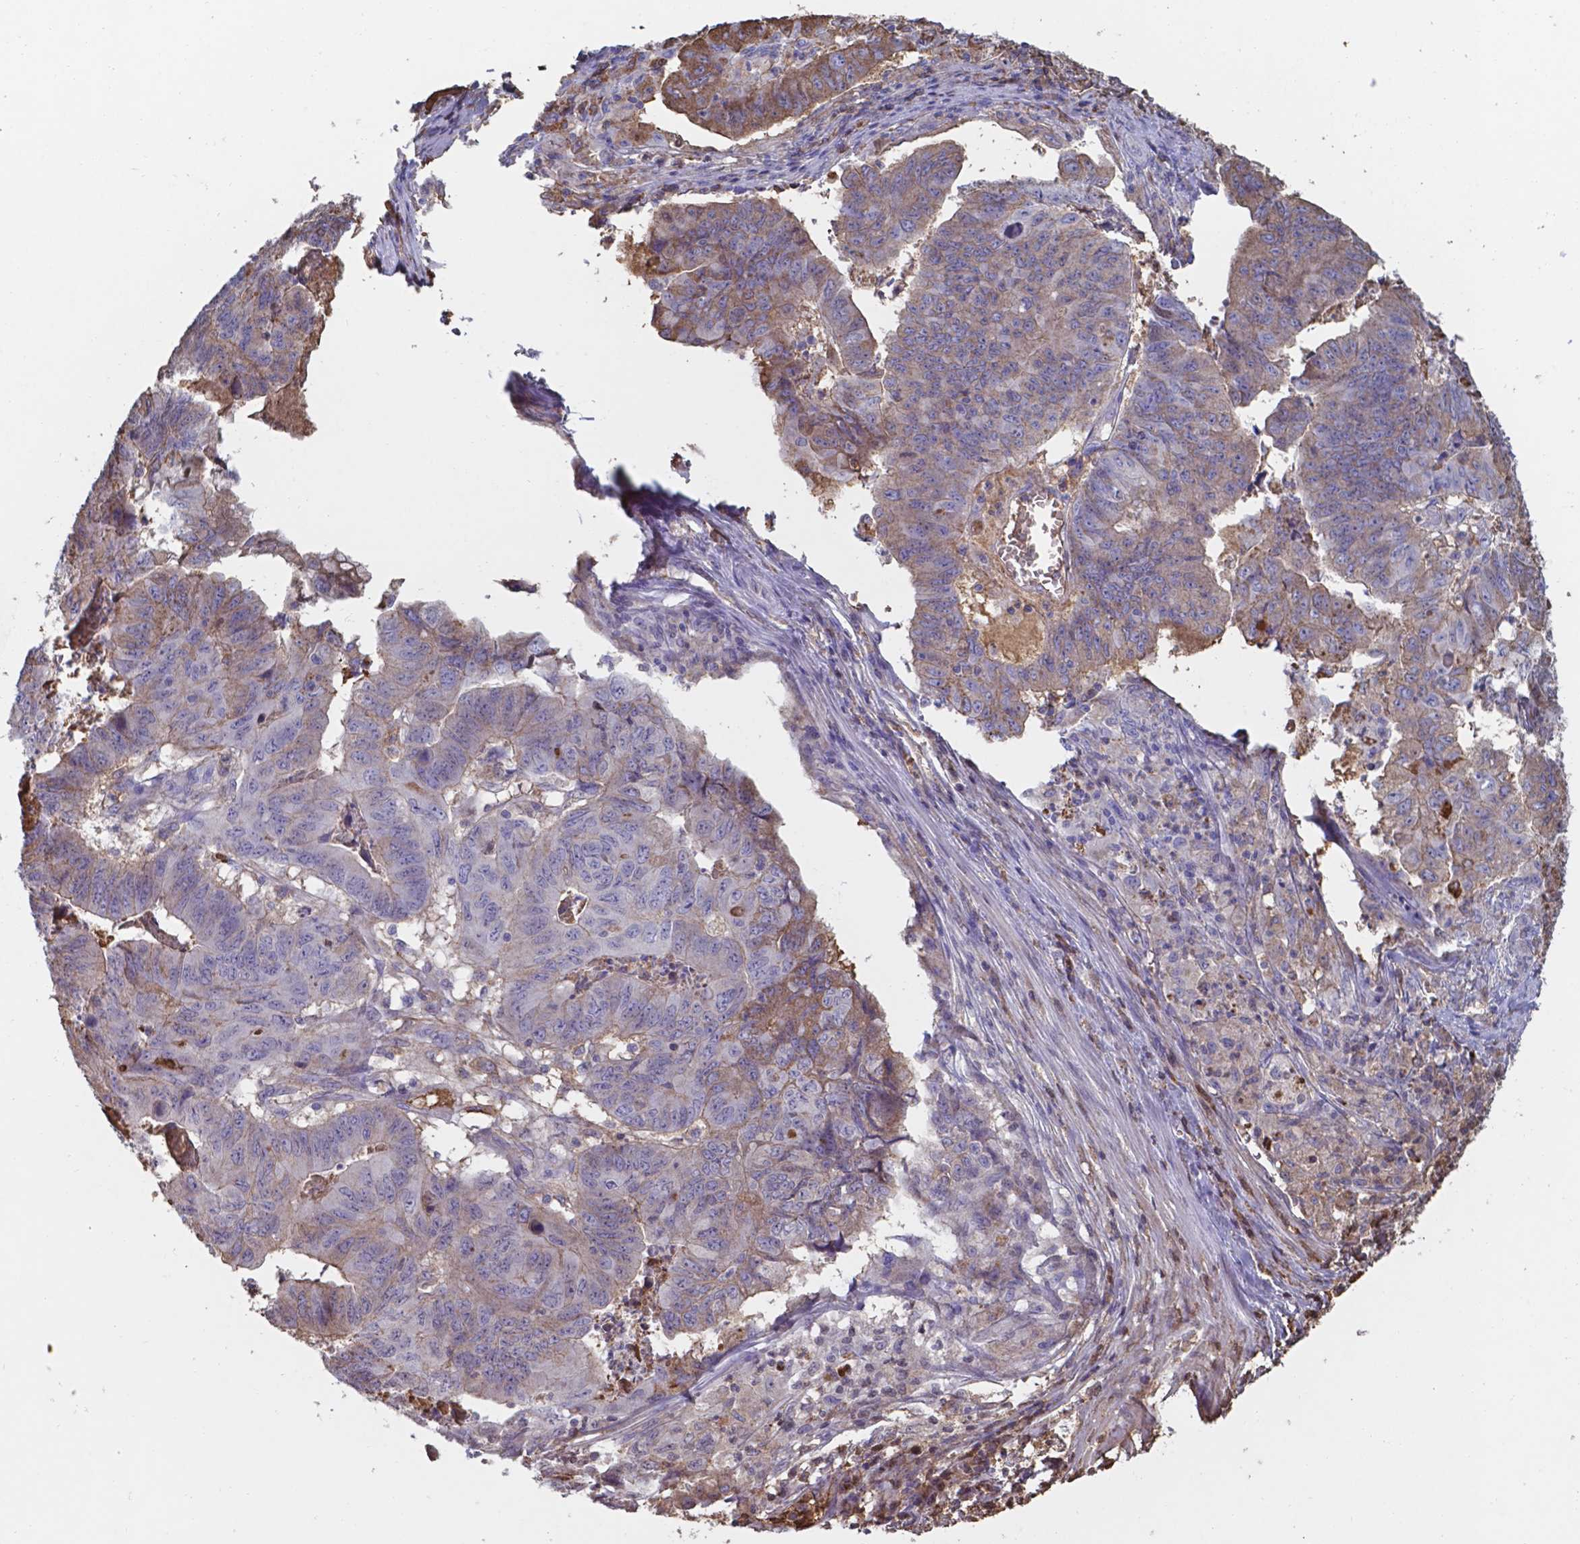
{"staining": {"intensity": "moderate", "quantity": ">75%", "location": "cytoplasmic/membranous"}, "tissue": "stomach cancer", "cell_type": "Tumor cells", "image_type": "cancer", "snomed": [{"axis": "morphology", "description": "Adenocarcinoma, NOS"}, {"axis": "topography", "description": "Stomach, lower"}], "caption": "Protein analysis of stomach adenocarcinoma tissue exhibits moderate cytoplasmic/membranous positivity in about >75% of tumor cells.", "gene": "SERPINA1", "patient": {"sex": "male", "age": 77}}